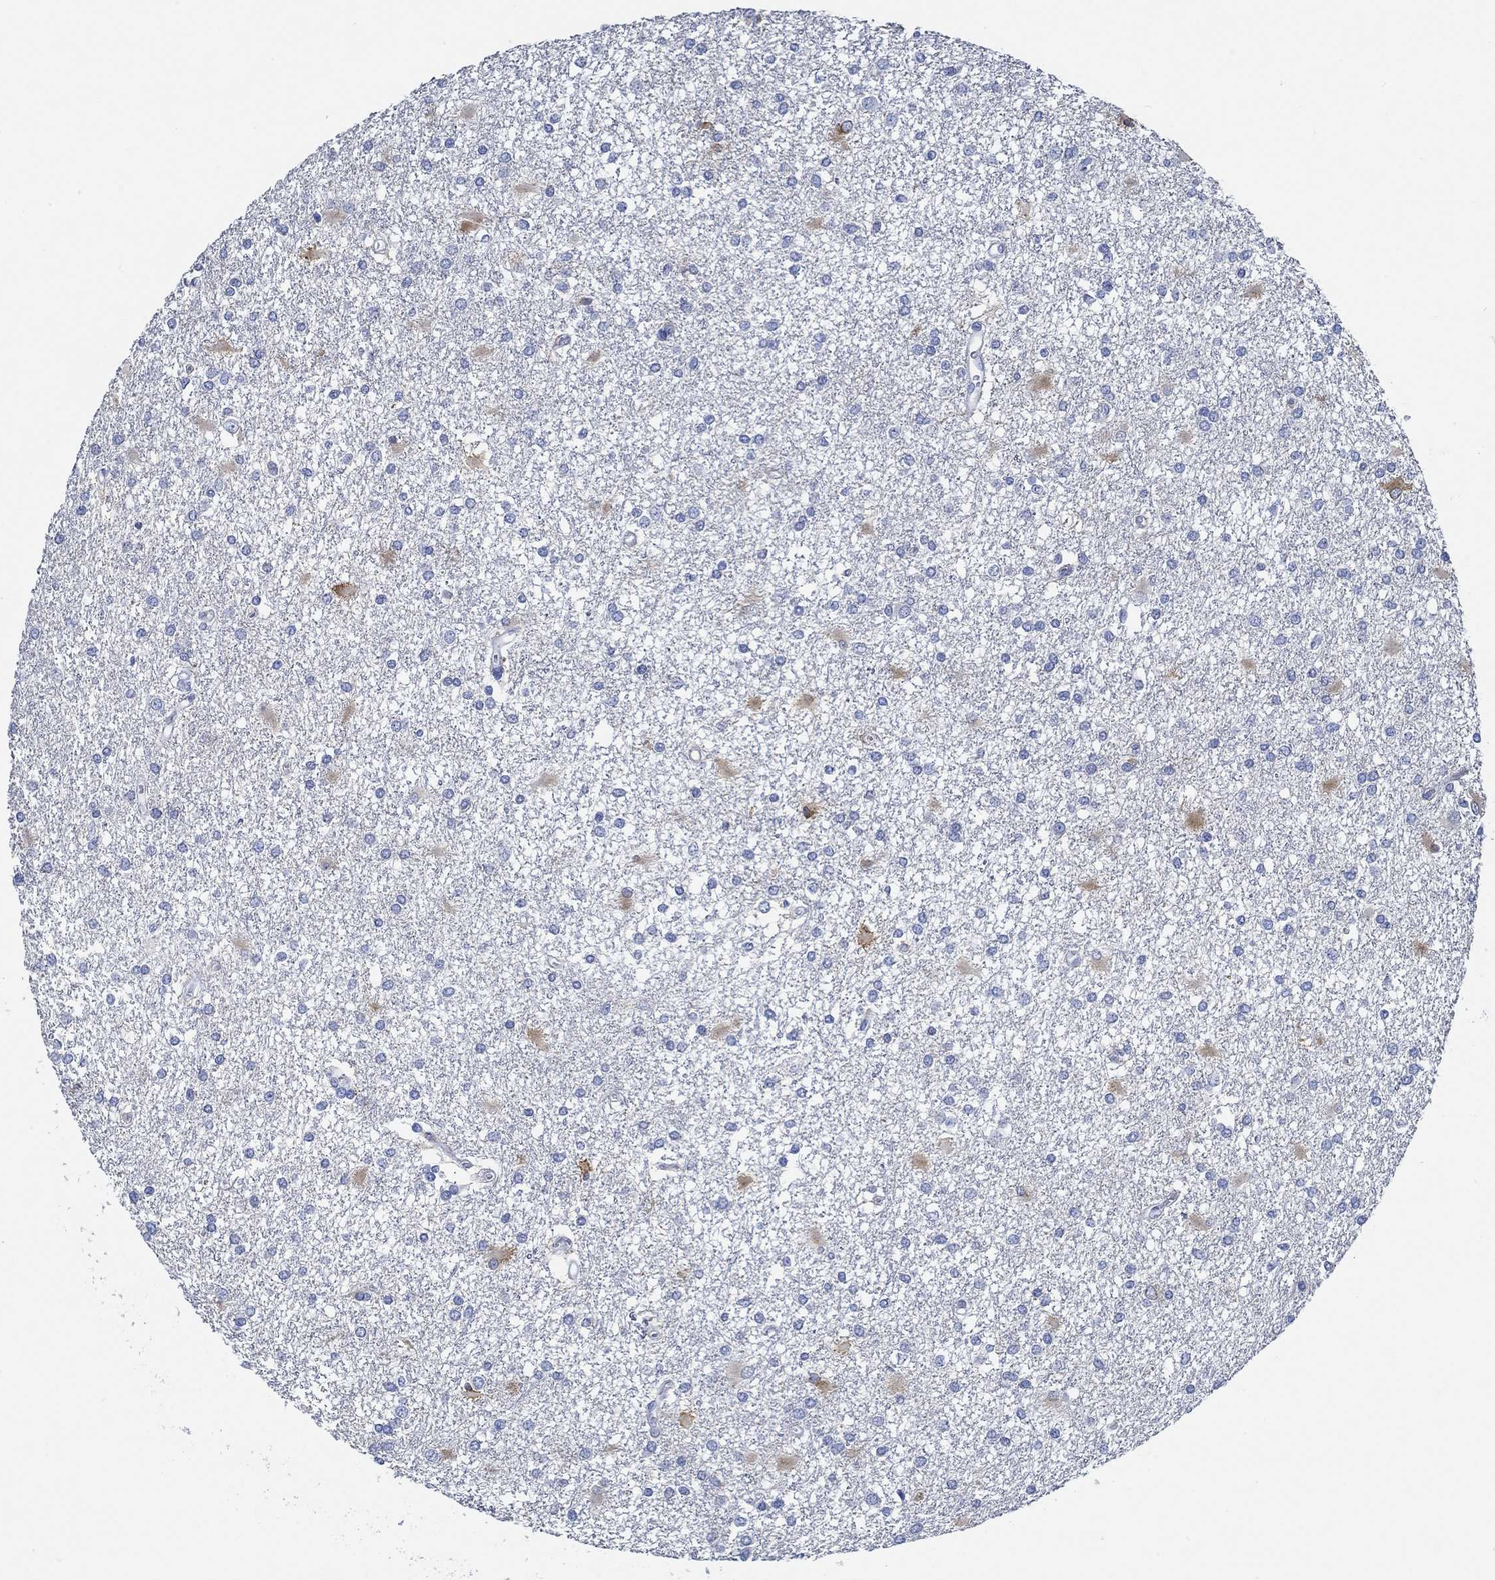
{"staining": {"intensity": "negative", "quantity": "none", "location": "none"}, "tissue": "glioma", "cell_type": "Tumor cells", "image_type": "cancer", "snomed": [{"axis": "morphology", "description": "Glioma, malignant, High grade"}, {"axis": "topography", "description": "Cerebral cortex"}], "caption": "This micrograph is of glioma stained with immunohistochemistry to label a protein in brown with the nuclei are counter-stained blue. There is no positivity in tumor cells.", "gene": "HECW2", "patient": {"sex": "male", "age": 79}}